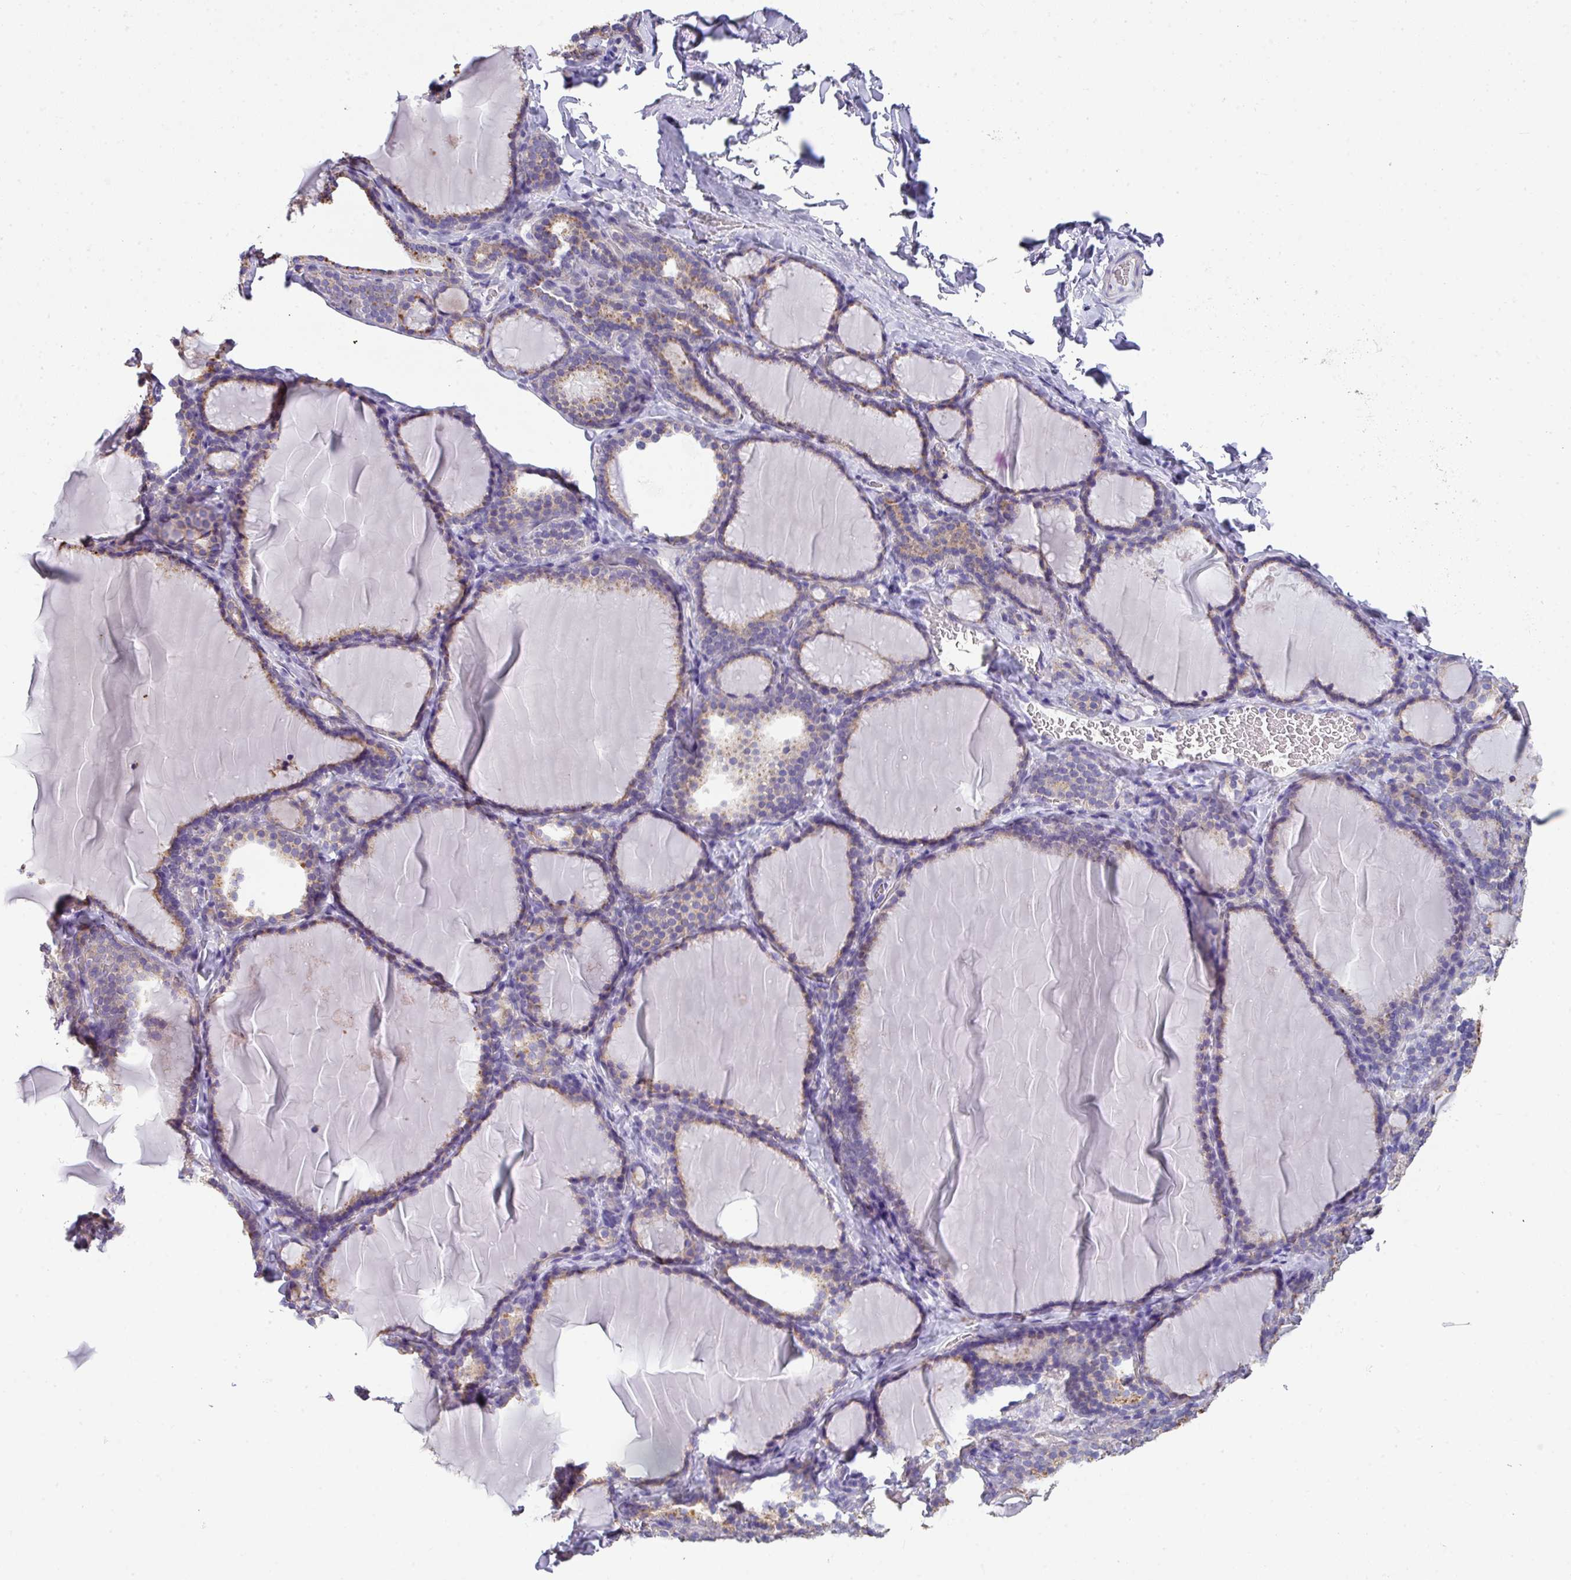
{"staining": {"intensity": "weak", "quantity": "25%-75%", "location": "cytoplasmic/membranous"}, "tissue": "thyroid gland", "cell_type": "Glandular cells", "image_type": "normal", "snomed": [{"axis": "morphology", "description": "Normal tissue, NOS"}, {"axis": "topography", "description": "Thyroid gland"}], "caption": "A low amount of weak cytoplasmic/membranous expression is identified in about 25%-75% of glandular cells in normal thyroid gland.", "gene": "PALS2", "patient": {"sex": "female", "age": 31}}